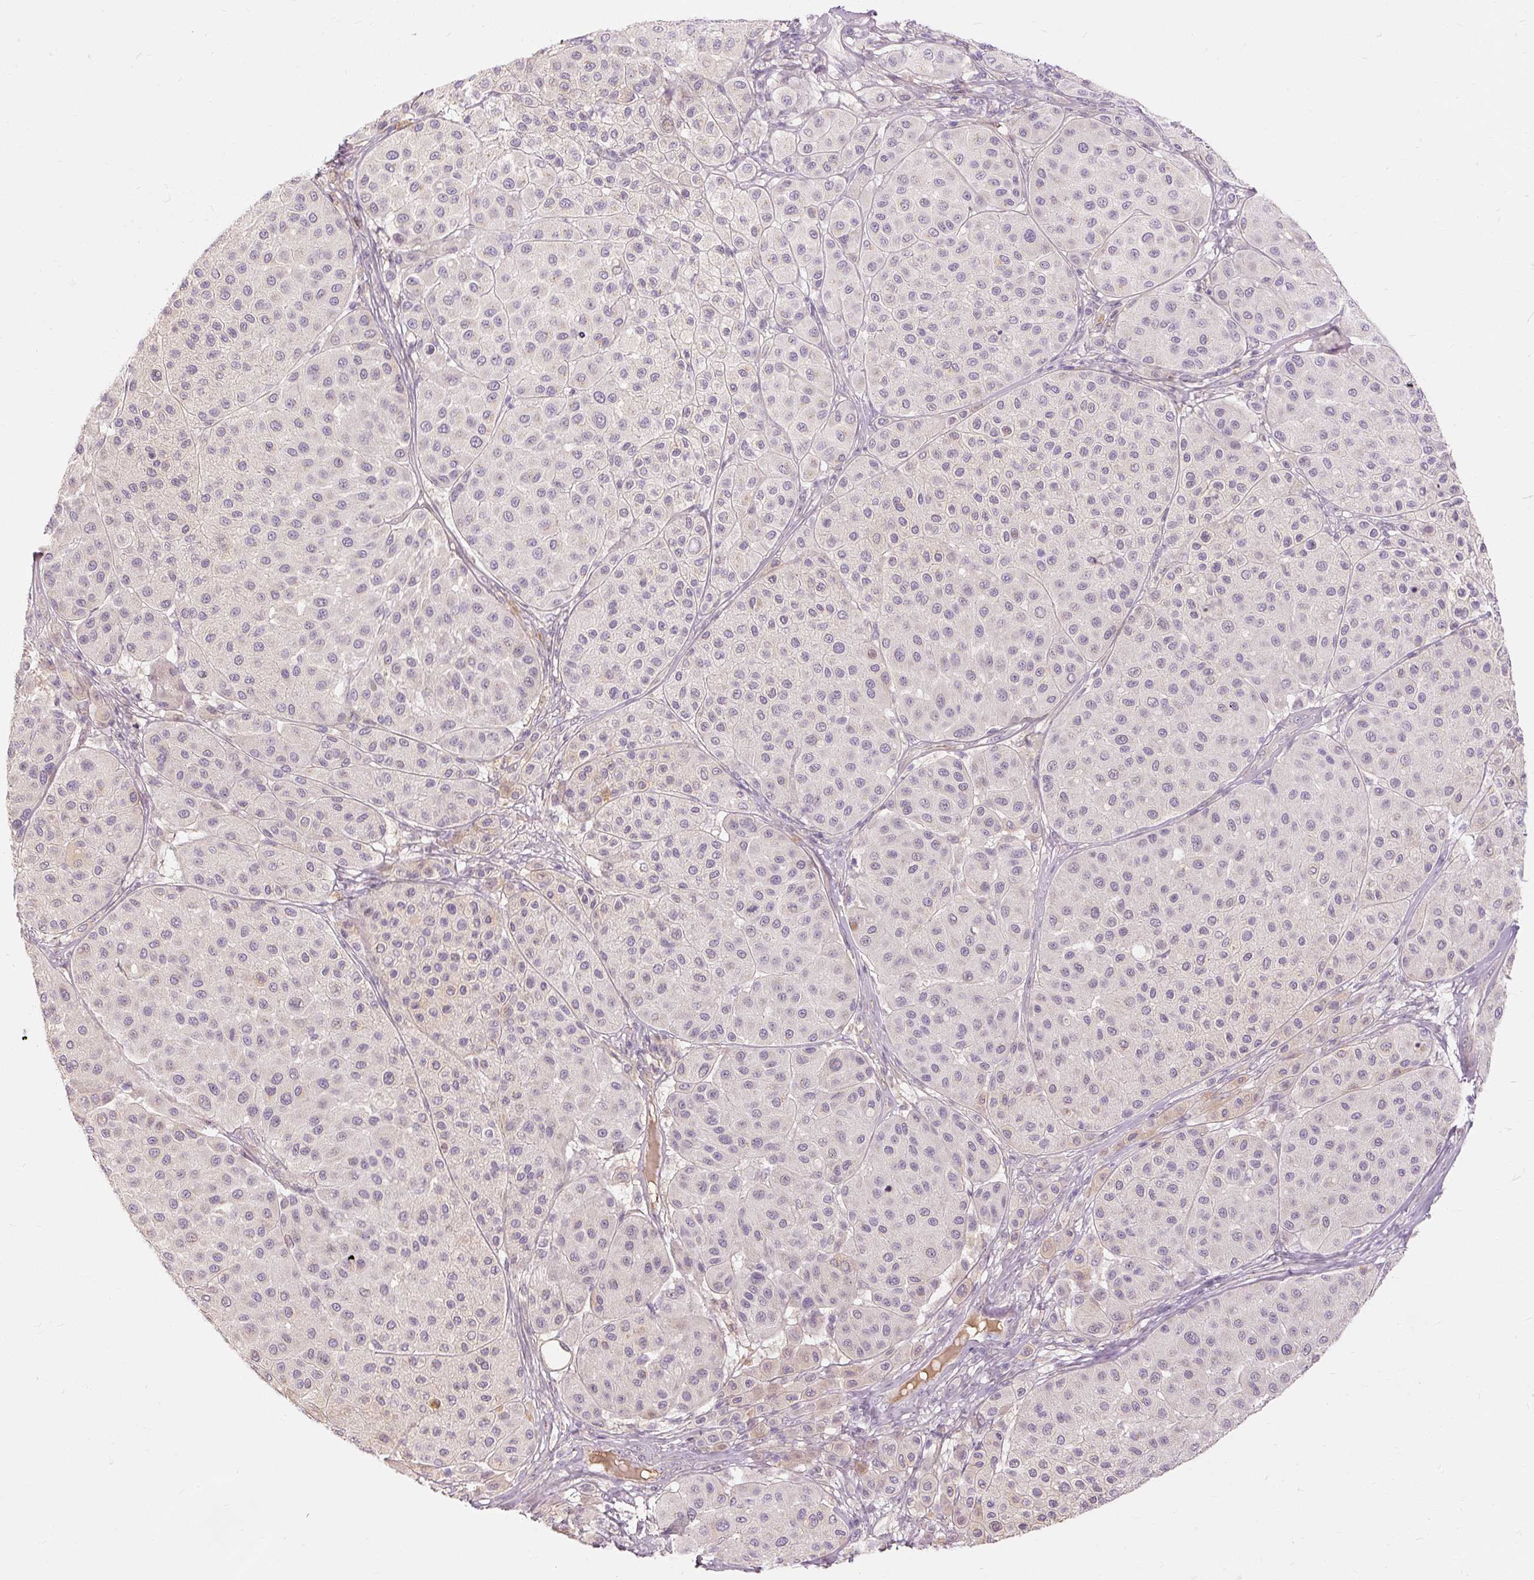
{"staining": {"intensity": "negative", "quantity": "none", "location": "none"}, "tissue": "melanoma", "cell_type": "Tumor cells", "image_type": "cancer", "snomed": [{"axis": "morphology", "description": "Malignant melanoma, Metastatic site"}, {"axis": "topography", "description": "Smooth muscle"}], "caption": "Immunohistochemistry histopathology image of malignant melanoma (metastatic site) stained for a protein (brown), which demonstrates no staining in tumor cells.", "gene": "CAPN3", "patient": {"sex": "male", "age": 41}}